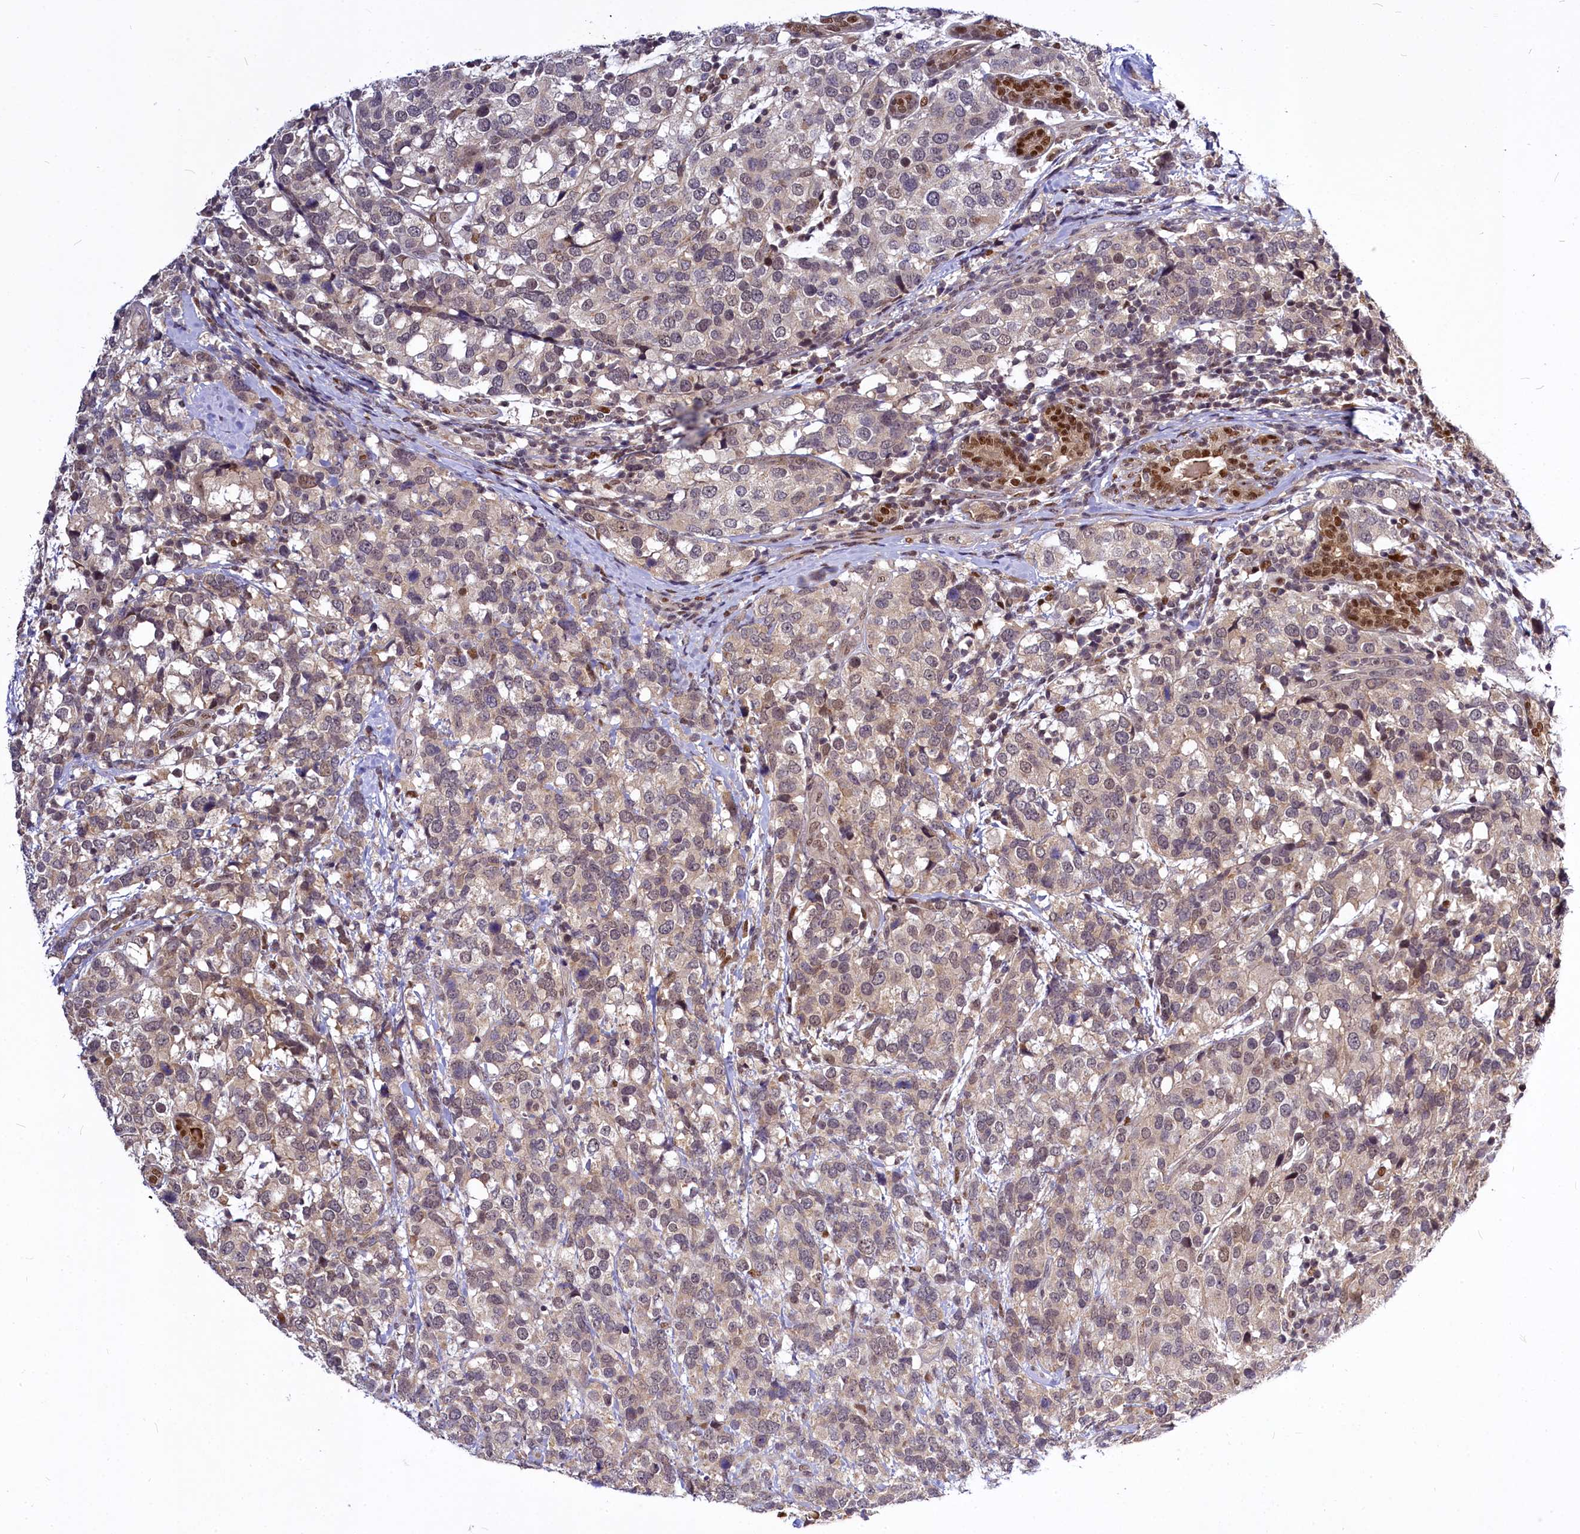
{"staining": {"intensity": "weak", "quantity": "25%-75%", "location": "cytoplasmic/membranous,nuclear"}, "tissue": "breast cancer", "cell_type": "Tumor cells", "image_type": "cancer", "snomed": [{"axis": "morphology", "description": "Lobular carcinoma"}, {"axis": "topography", "description": "Breast"}], "caption": "Breast lobular carcinoma stained with a brown dye demonstrates weak cytoplasmic/membranous and nuclear positive staining in about 25%-75% of tumor cells.", "gene": "MAML2", "patient": {"sex": "female", "age": 59}}